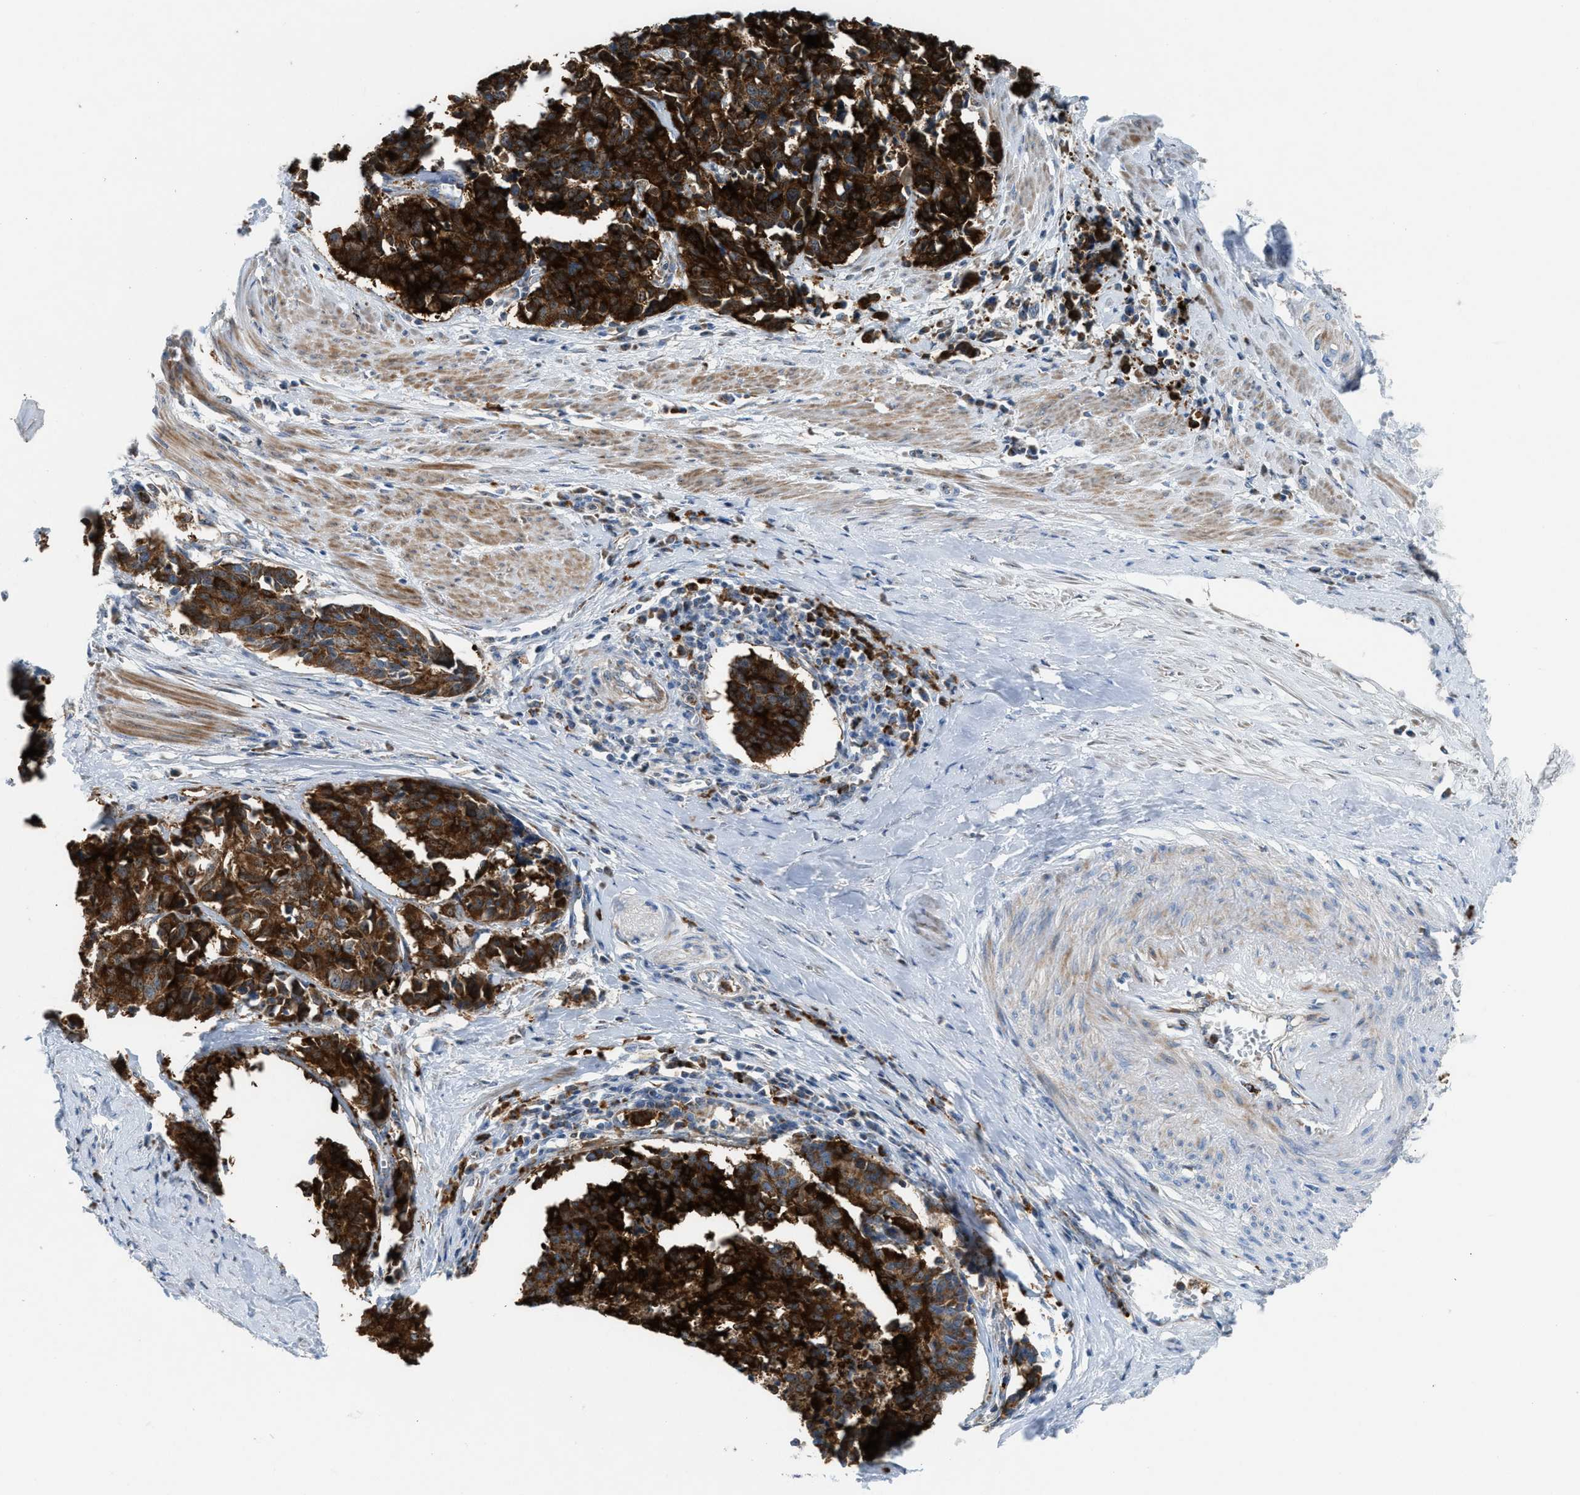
{"staining": {"intensity": "strong", "quantity": ">75%", "location": "cytoplasmic/membranous"}, "tissue": "cervical cancer", "cell_type": "Tumor cells", "image_type": "cancer", "snomed": [{"axis": "morphology", "description": "Normal tissue, NOS"}, {"axis": "morphology", "description": "Squamous cell carcinoma, NOS"}, {"axis": "topography", "description": "Cervix"}], "caption": "A brown stain labels strong cytoplasmic/membranous expression of a protein in cervical squamous cell carcinoma tumor cells. (DAB IHC, brown staining for protein, blue staining for nuclei).", "gene": "TPH1", "patient": {"sex": "female", "age": 35}}